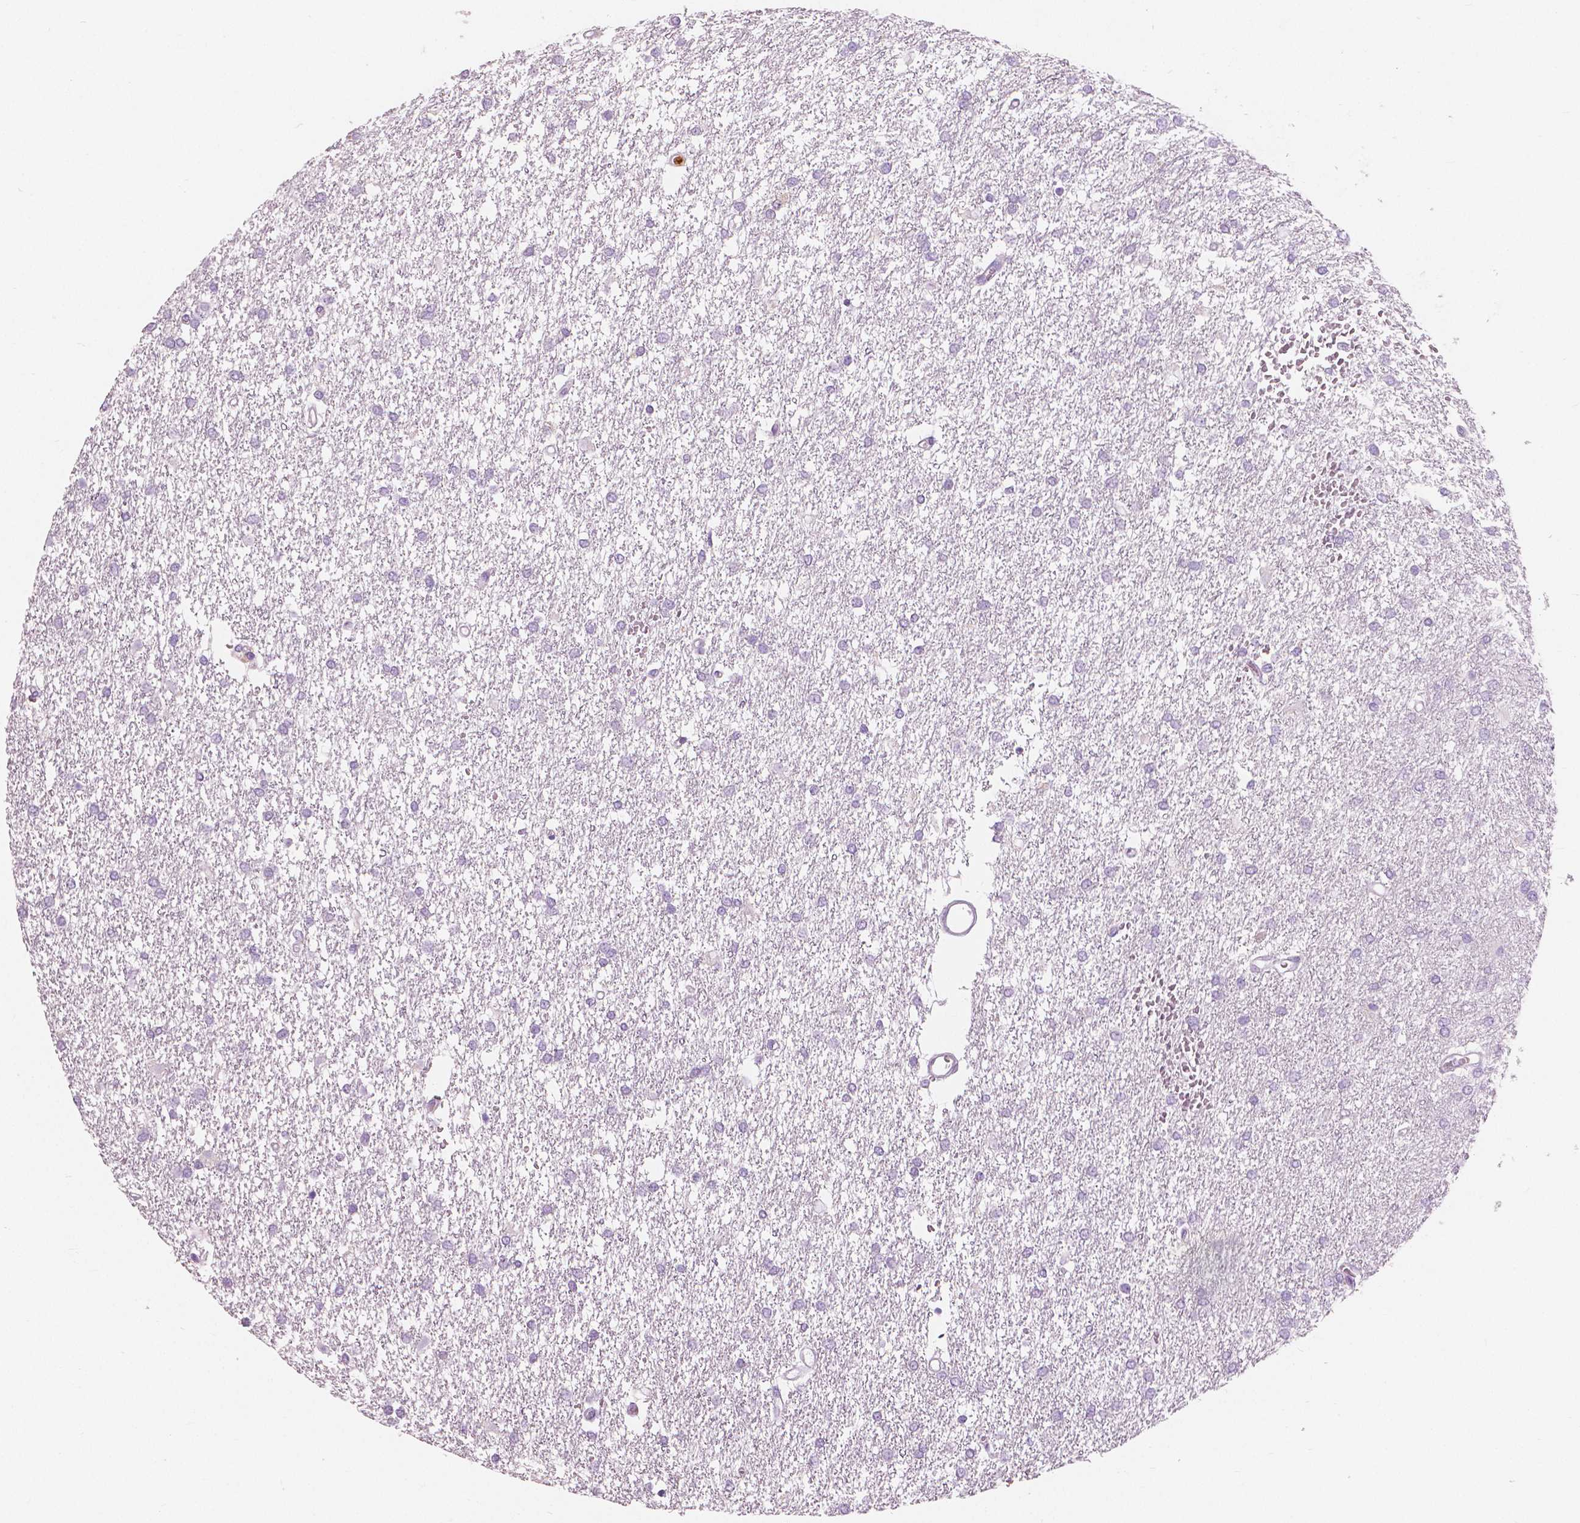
{"staining": {"intensity": "negative", "quantity": "none", "location": "none"}, "tissue": "glioma", "cell_type": "Tumor cells", "image_type": "cancer", "snomed": [{"axis": "morphology", "description": "Glioma, malignant, High grade"}, {"axis": "topography", "description": "Brain"}], "caption": "Tumor cells are negative for brown protein staining in malignant glioma (high-grade).", "gene": "CXCR2", "patient": {"sex": "female", "age": 61}}